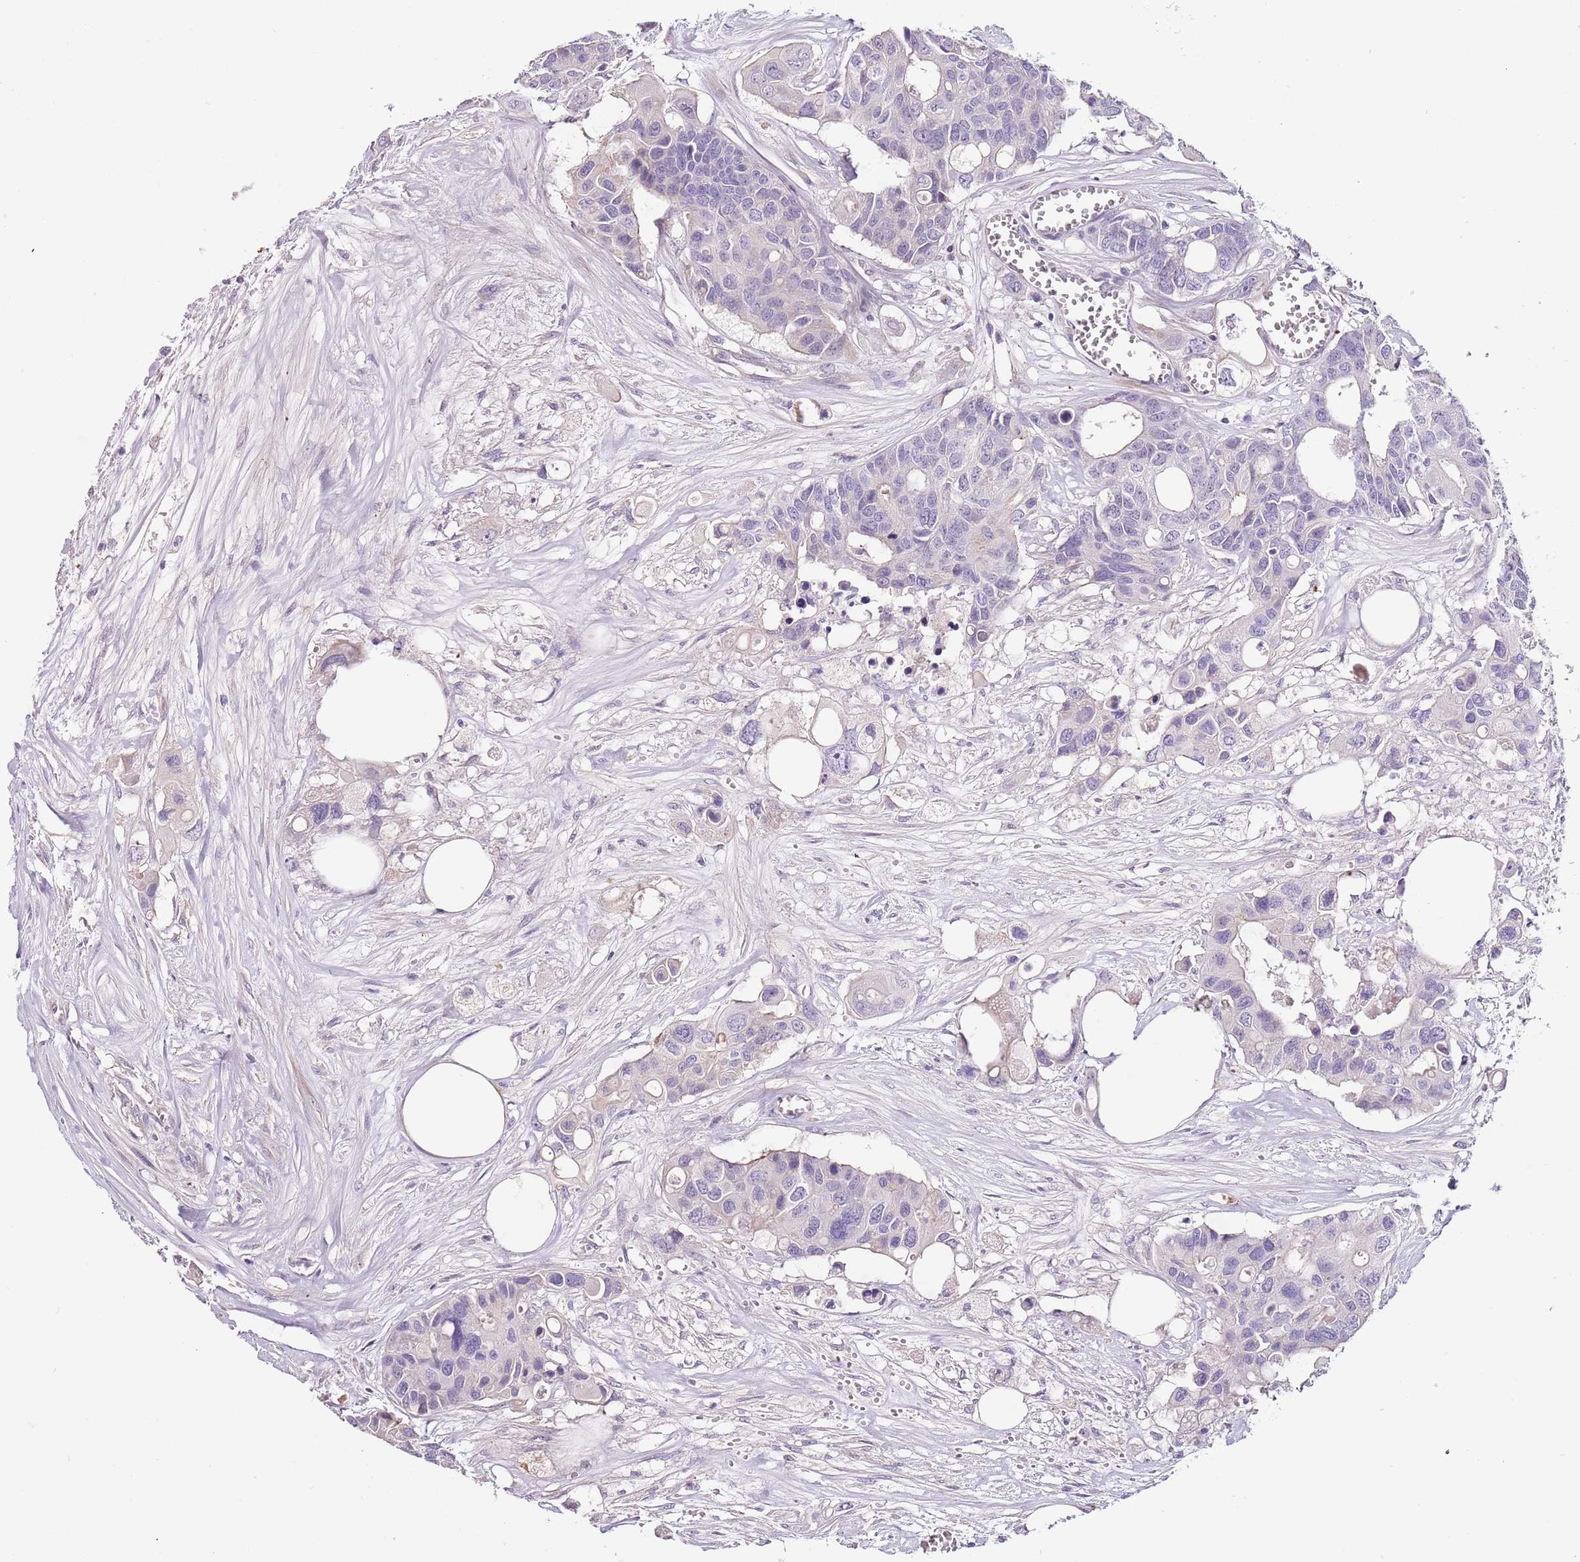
{"staining": {"intensity": "weak", "quantity": "<25%", "location": "cytoplasmic/membranous"}, "tissue": "colorectal cancer", "cell_type": "Tumor cells", "image_type": "cancer", "snomed": [{"axis": "morphology", "description": "Adenocarcinoma, NOS"}, {"axis": "topography", "description": "Colon"}], "caption": "The micrograph shows no staining of tumor cells in colorectal adenocarcinoma.", "gene": "NKX2-3", "patient": {"sex": "male", "age": 77}}